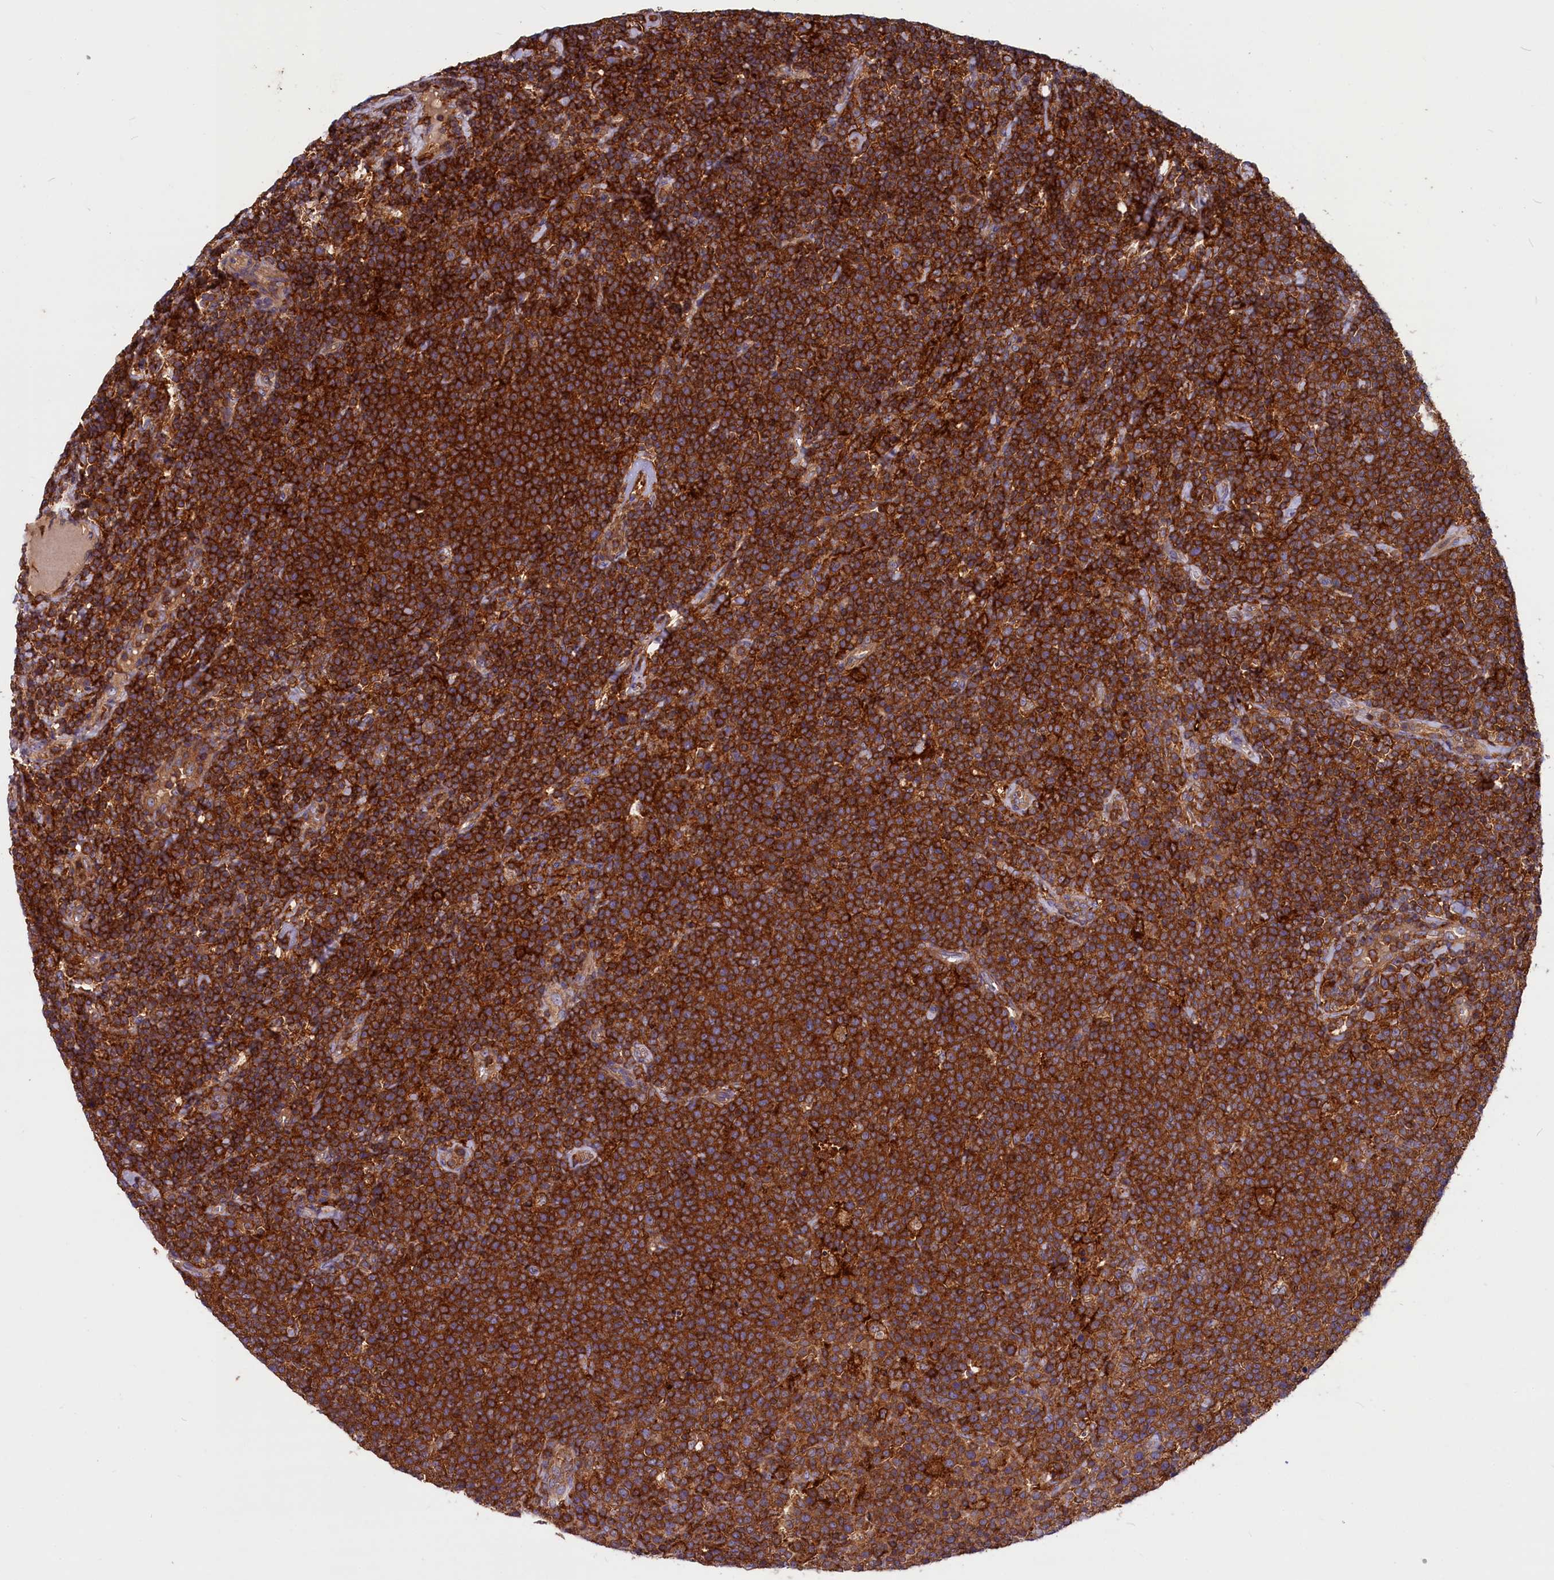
{"staining": {"intensity": "strong", "quantity": ">75%", "location": "cytoplasmic/membranous"}, "tissue": "lymphoma", "cell_type": "Tumor cells", "image_type": "cancer", "snomed": [{"axis": "morphology", "description": "Malignant lymphoma, non-Hodgkin's type, High grade"}, {"axis": "topography", "description": "Lymph node"}], "caption": "The image demonstrates staining of malignant lymphoma, non-Hodgkin's type (high-grade), revealing strong cytoplasmic/membranous protein positivity (brown color) within tumor cells. (DAB IHC with brightfield microscopy, high magnification).", "gene": "MYO9B", "patient": {"sex": "male", "age": 61}}